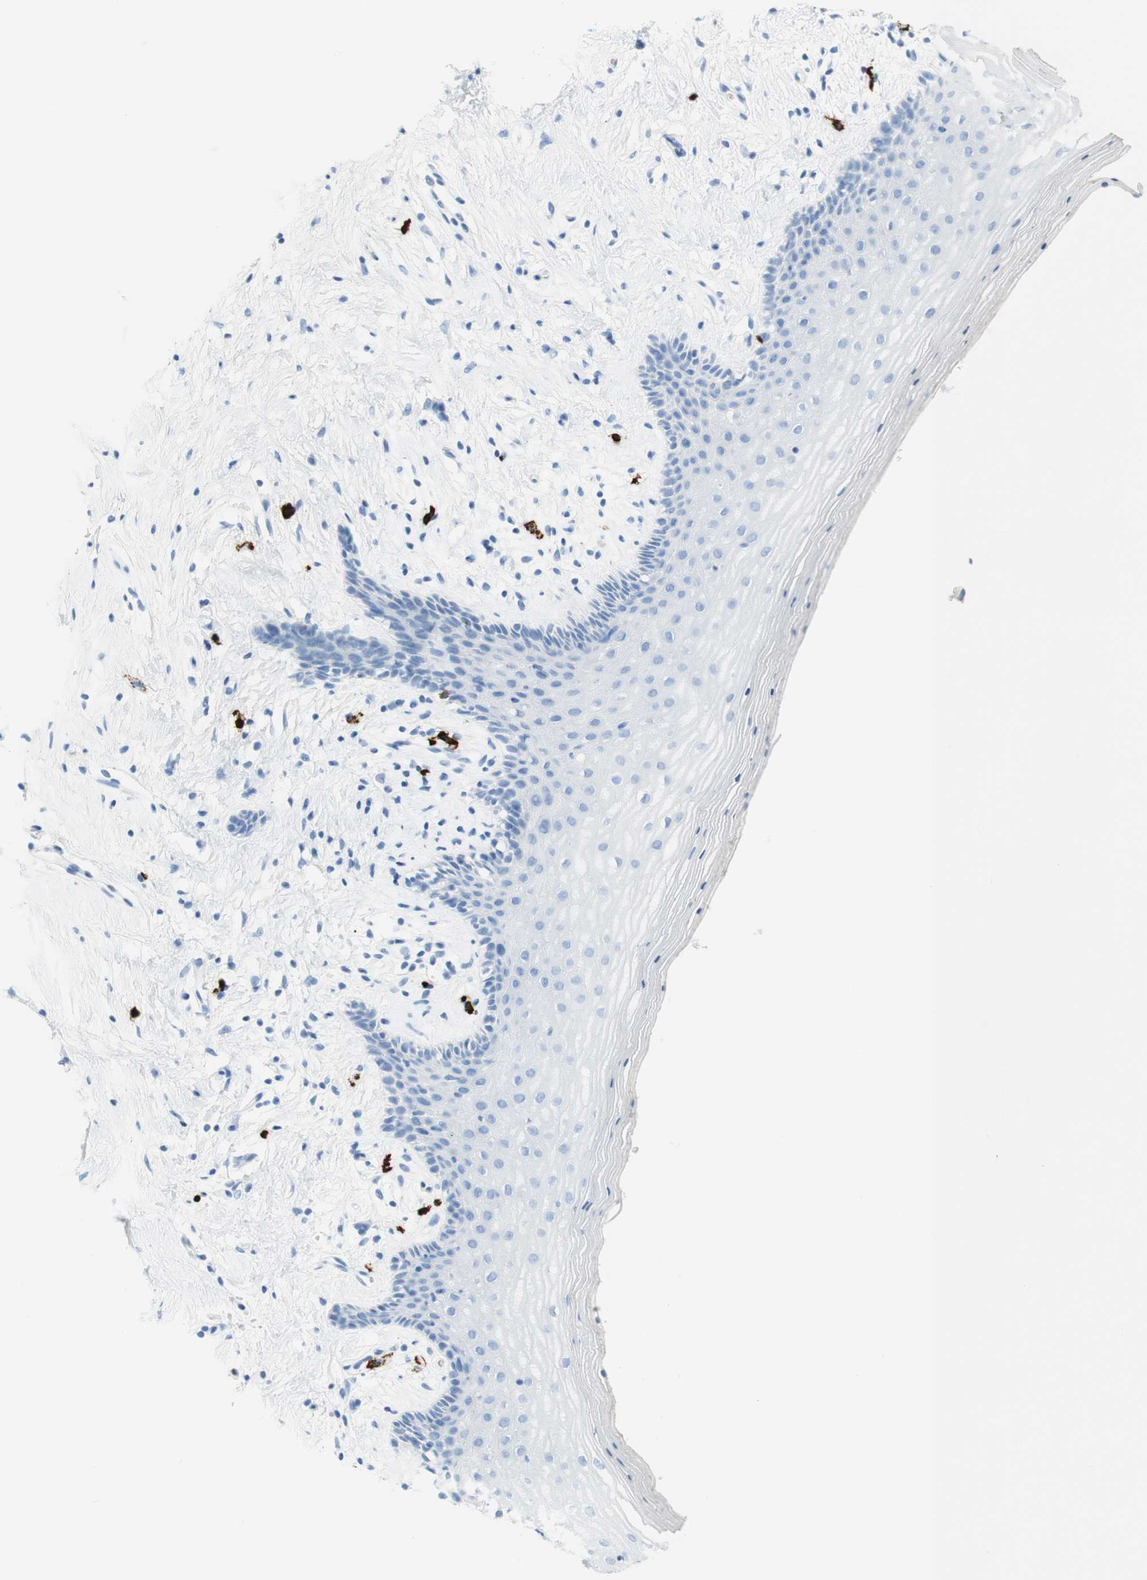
{"staining": {"intensity": "negative", "quantity": "none", "location": "none"}, "tissue": "vagina", "cell_type": "Squamous epithelial cells", "image_type": "normal", "snomed": [{"axis": "morphology", "description": "Normal tissue, NOS"}, {"axis": "topography", "description": "Vagina"}], "caption": "This is an immunohistochemistry histopathology image of benign human vagina. There is no expression in squamous epithelial cells.", "gene": "CEACAM1", "patient": {"sex": "female", "age": 44}}